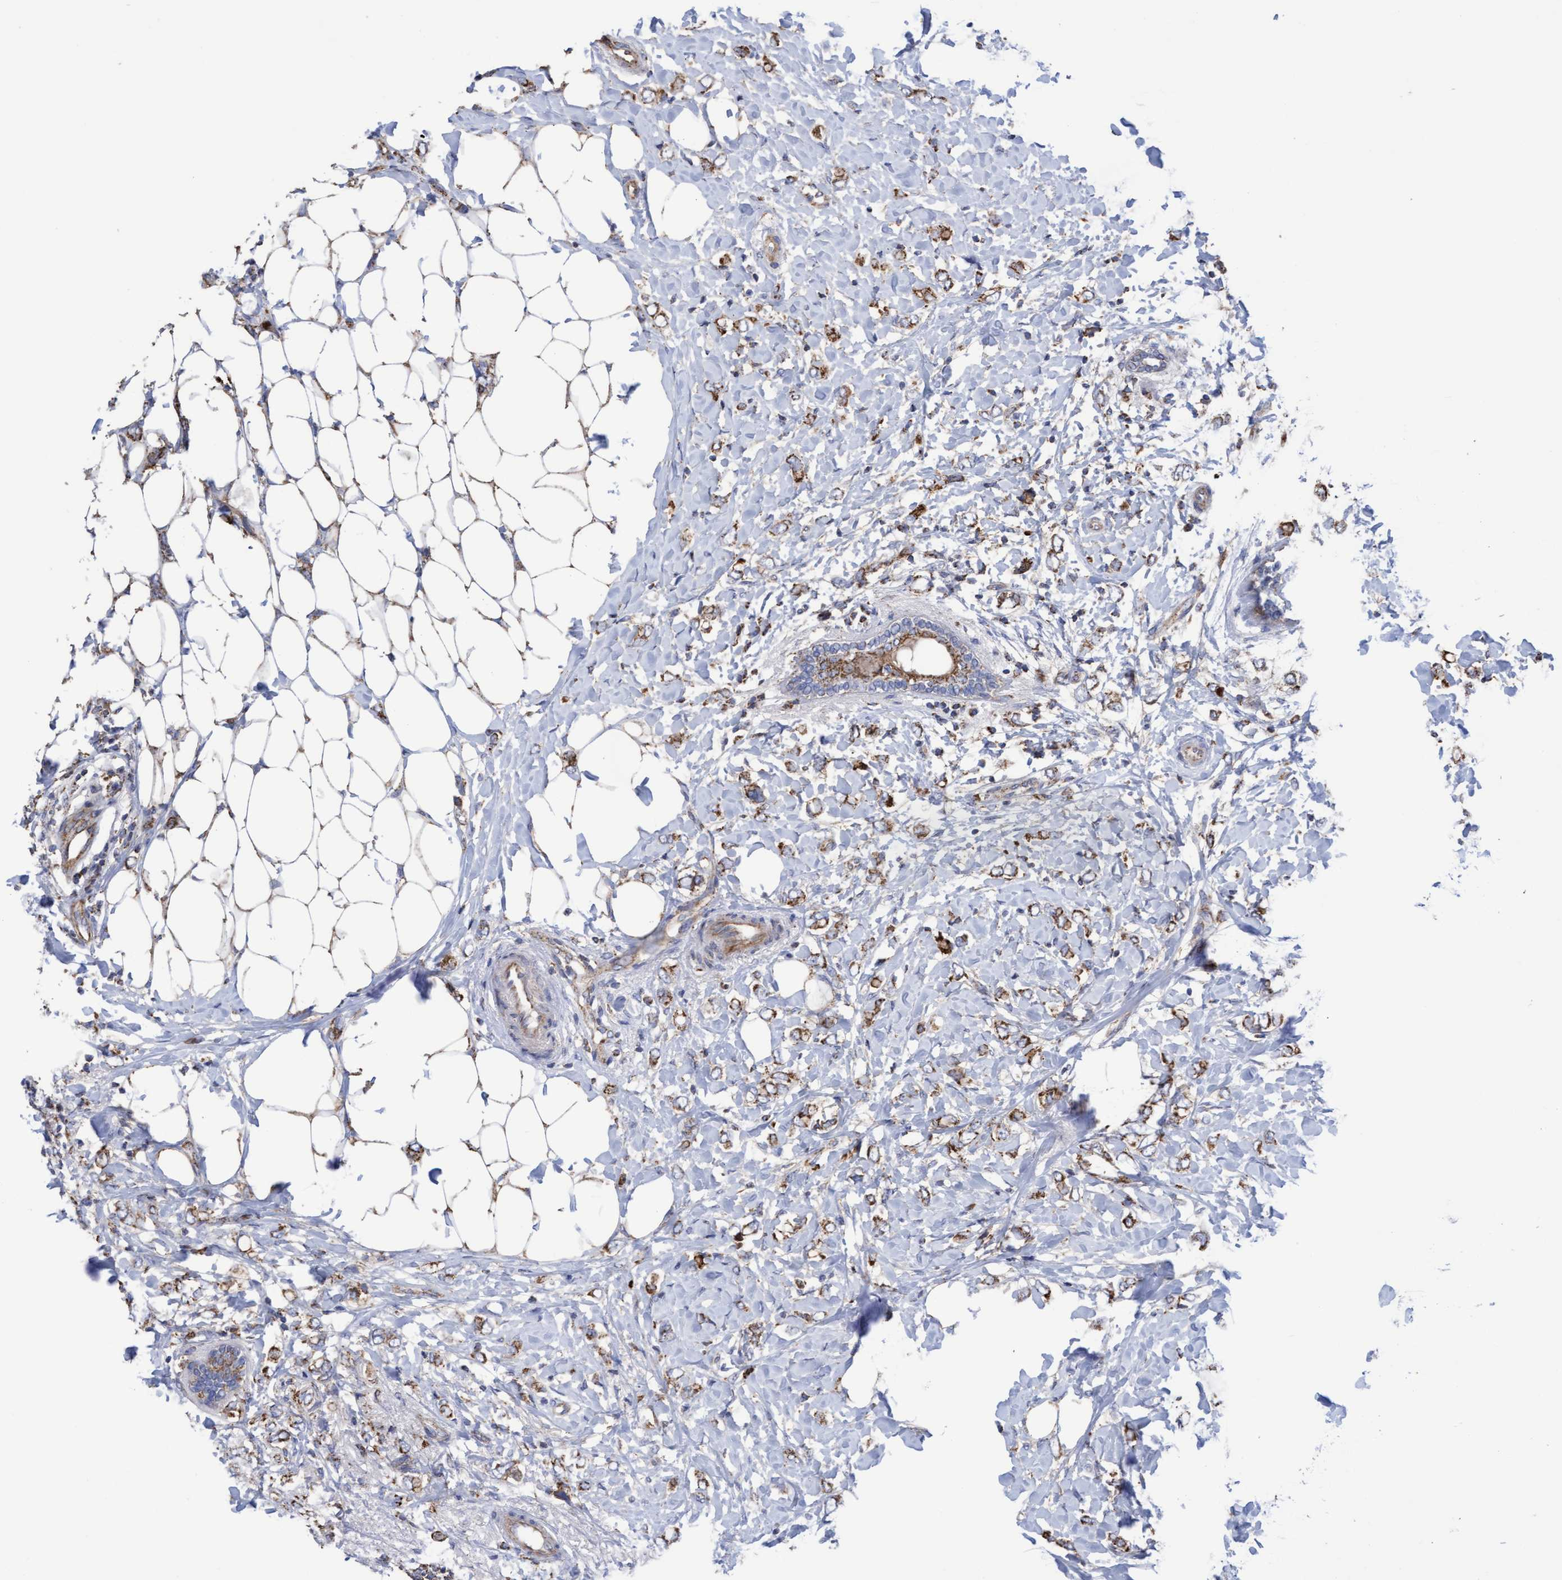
{"staining": {"intensity": "moderate", "quantity": ">75%", "location": "cytoplasmic/membranous"}, "tissue": "breast cancer", "cell_type": "Tumor cells", "image_type": "cancer", "snomed": [{"axis": "morphology", "description": "Normal tissue, NOS"}, {"axis": "morphology", "description": "Lobular carcinoma"}, {"axis": "topography", "description": "Breast"}], "caption": "This photomicrograph exhibits immunohistochemistry (IHC) staining of human breast cancer (lobular carcinoma), with medium moderate cytoplasmic/membranous staining in about >75% of tumor cells.", "gene": "COBL", "patient": {"sex": "female", "age": 47}}